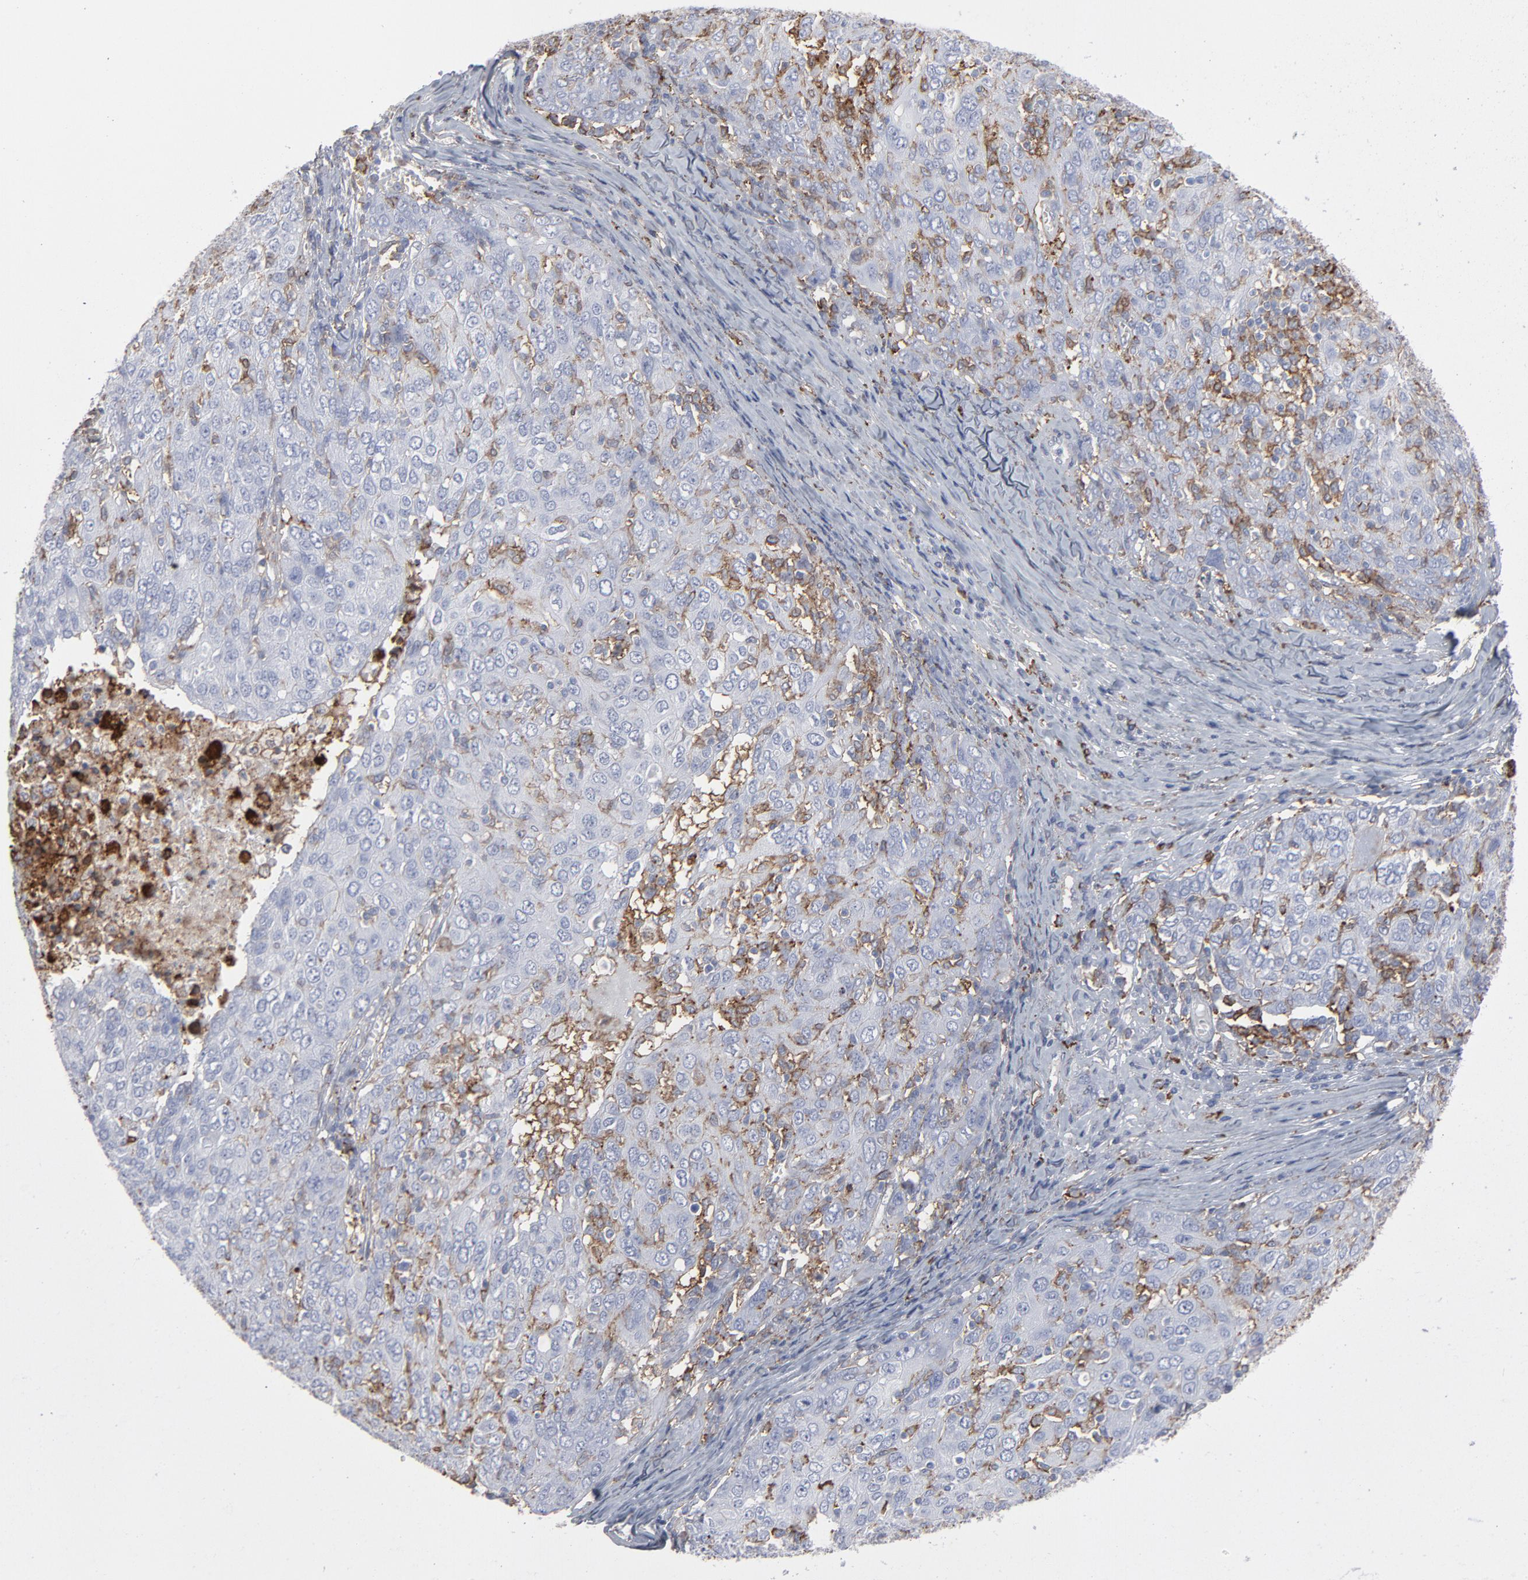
{"staining": {"intensity": "moderate", "quantity": "<25%", "location": "cytoplasmic/membranous"}, "tissue": "ovarian cancer", "cell_type": "Tumor cells", "image_type": "cancer", "snomed": [{"axis": "morphology", "description": "Carcinoma, endometroid"}, {"axis": "topography", "description": "Ovary"}], "caption": "Immunohistochemical staining of human ovarian cancer (endometroid carcinoma) exhibits moderate cytoplasmic/membranous protein positivity in approximately <25% of tumor cells. (DAB = brown stain, brightfield microscopy at high magnification).", "gene": "ANXA5", "patient": {"sex": "female", "age": 50}}